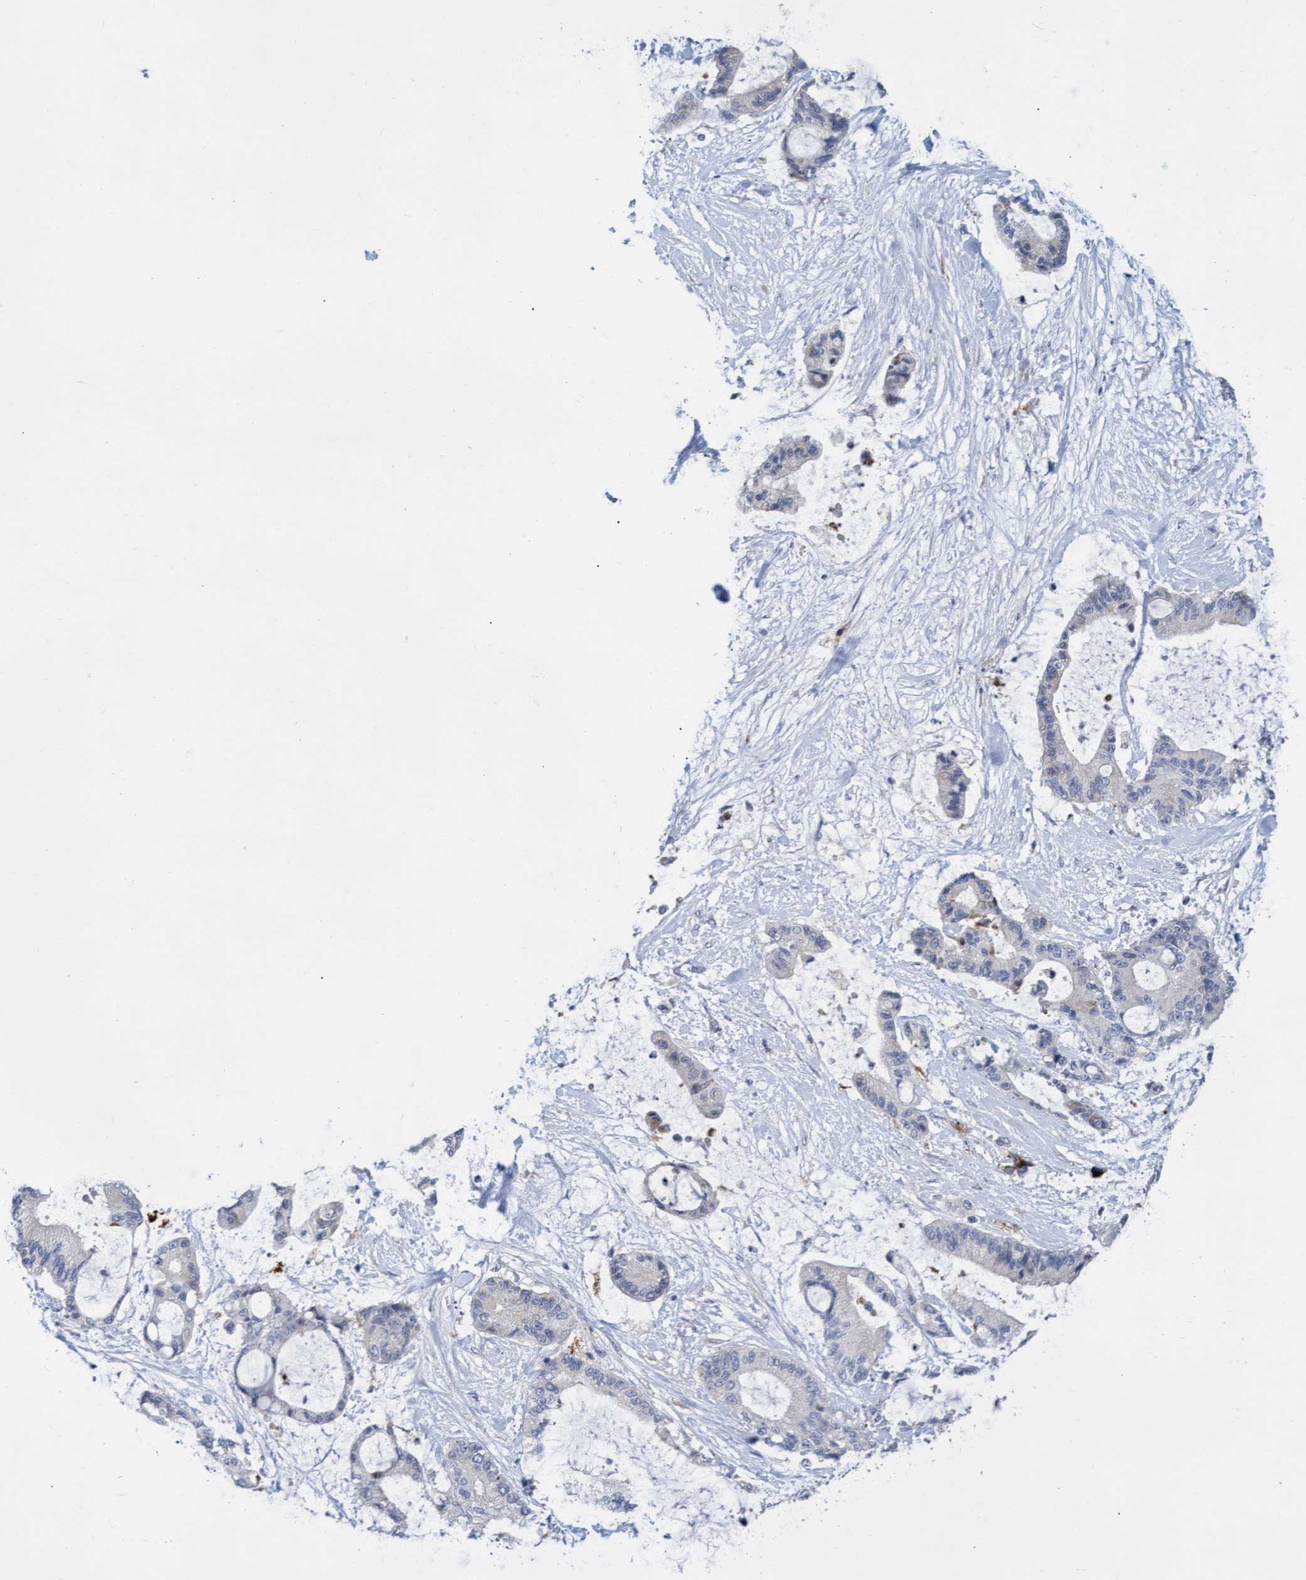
{"staining": {"intensity": "negative", "quantity": "none", "location": "none"}, "tissue": "liver cancer", "cell_type": "Tumor cells", "image_type": "cancer", "snomed": [{"axis": "morphology", "description": "Cholangiocarcinoma"}, {"axis": "topography", "description": "Liver"}], "caption": "This is a image of immunohistochemistry staining of liver cancer (cholangiocarcinoma), which shows no expression in tumor cells.", "gene": "ABCF2", "patient": {"sex": "female", "age": 73}}